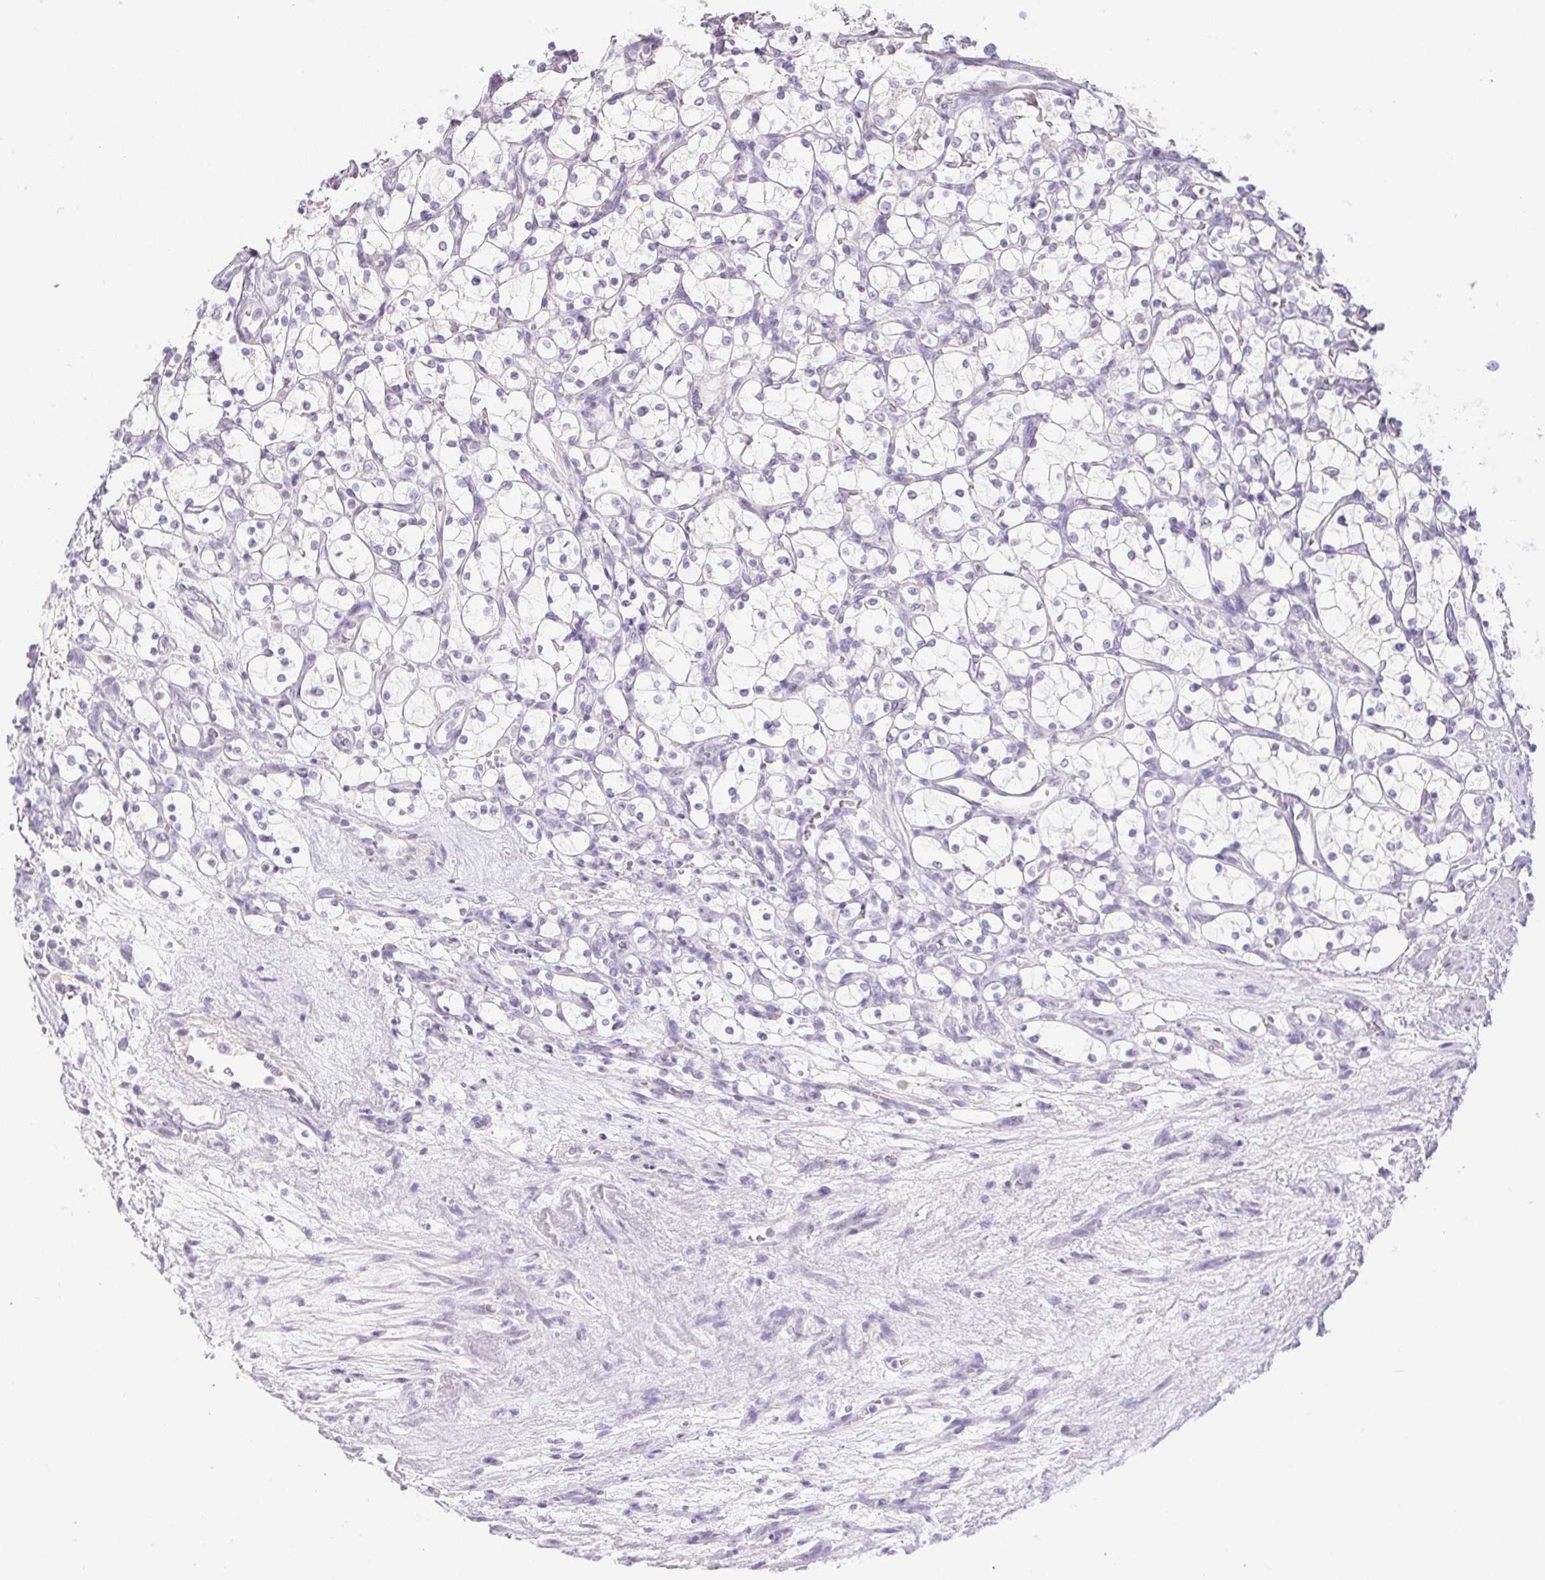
{"staining": {"intensity": "negative", "quantity": "none", "location": "none"}, "tissue": "renal cancer", "cell_type": "Tumor cells", "image_type": "cancer", "snomed": [{"axis": "morphology", "description": "Adenocarcinoma, NOS"}, {"axis": "topography", "description": "Kidney"}], "caption": "Renal cancer was stained to show a protein in brown. There is no significant positivity in tumor cells.", "gene": "PI3", "patient": {"sex": "female", "age": 69}}